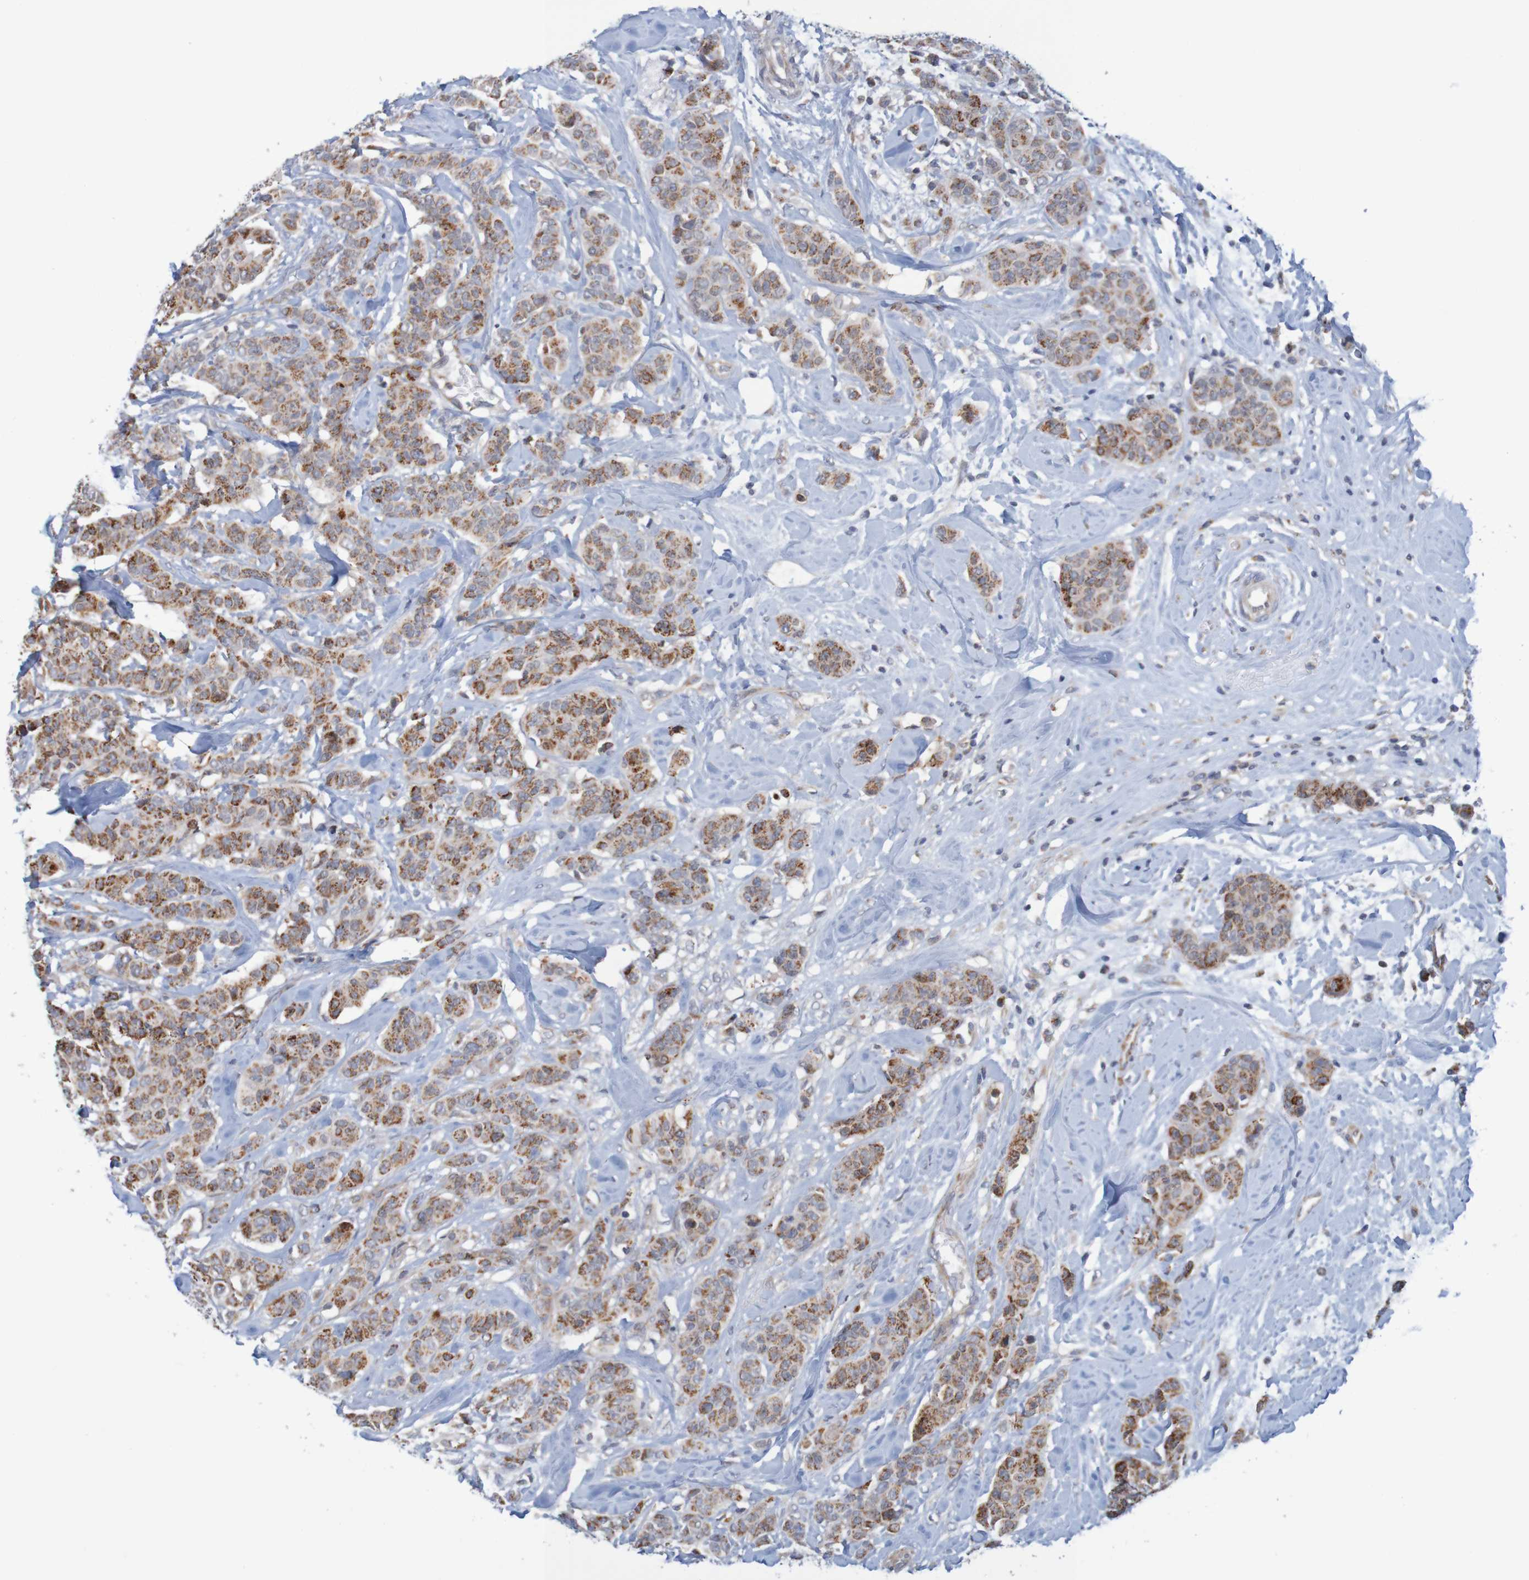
{"staining": {"intensity": "moderate", "quantity": ">75%", "location": "cytoplasmic/membranous"}, "tissue": "breast cancer", "cell_type": "Tumor cells", "image_type": "cancer", "snomed": [{"axis": "morphology", "description": "Normal tissue, NOS"}, {"axis": "morphology", "description": "Duct carcinoma"}, {"axis": "topography", "description": "Breast"}], "caption": "Human invasive ductal carcinoma (breast) stained for a protein (brown) exhibits moderate cytoplasmic/membranous positive staining in approximately >75% of tumor cells.", "gene": "NAV2", "patient": {"sex": "female", "age": 40}}